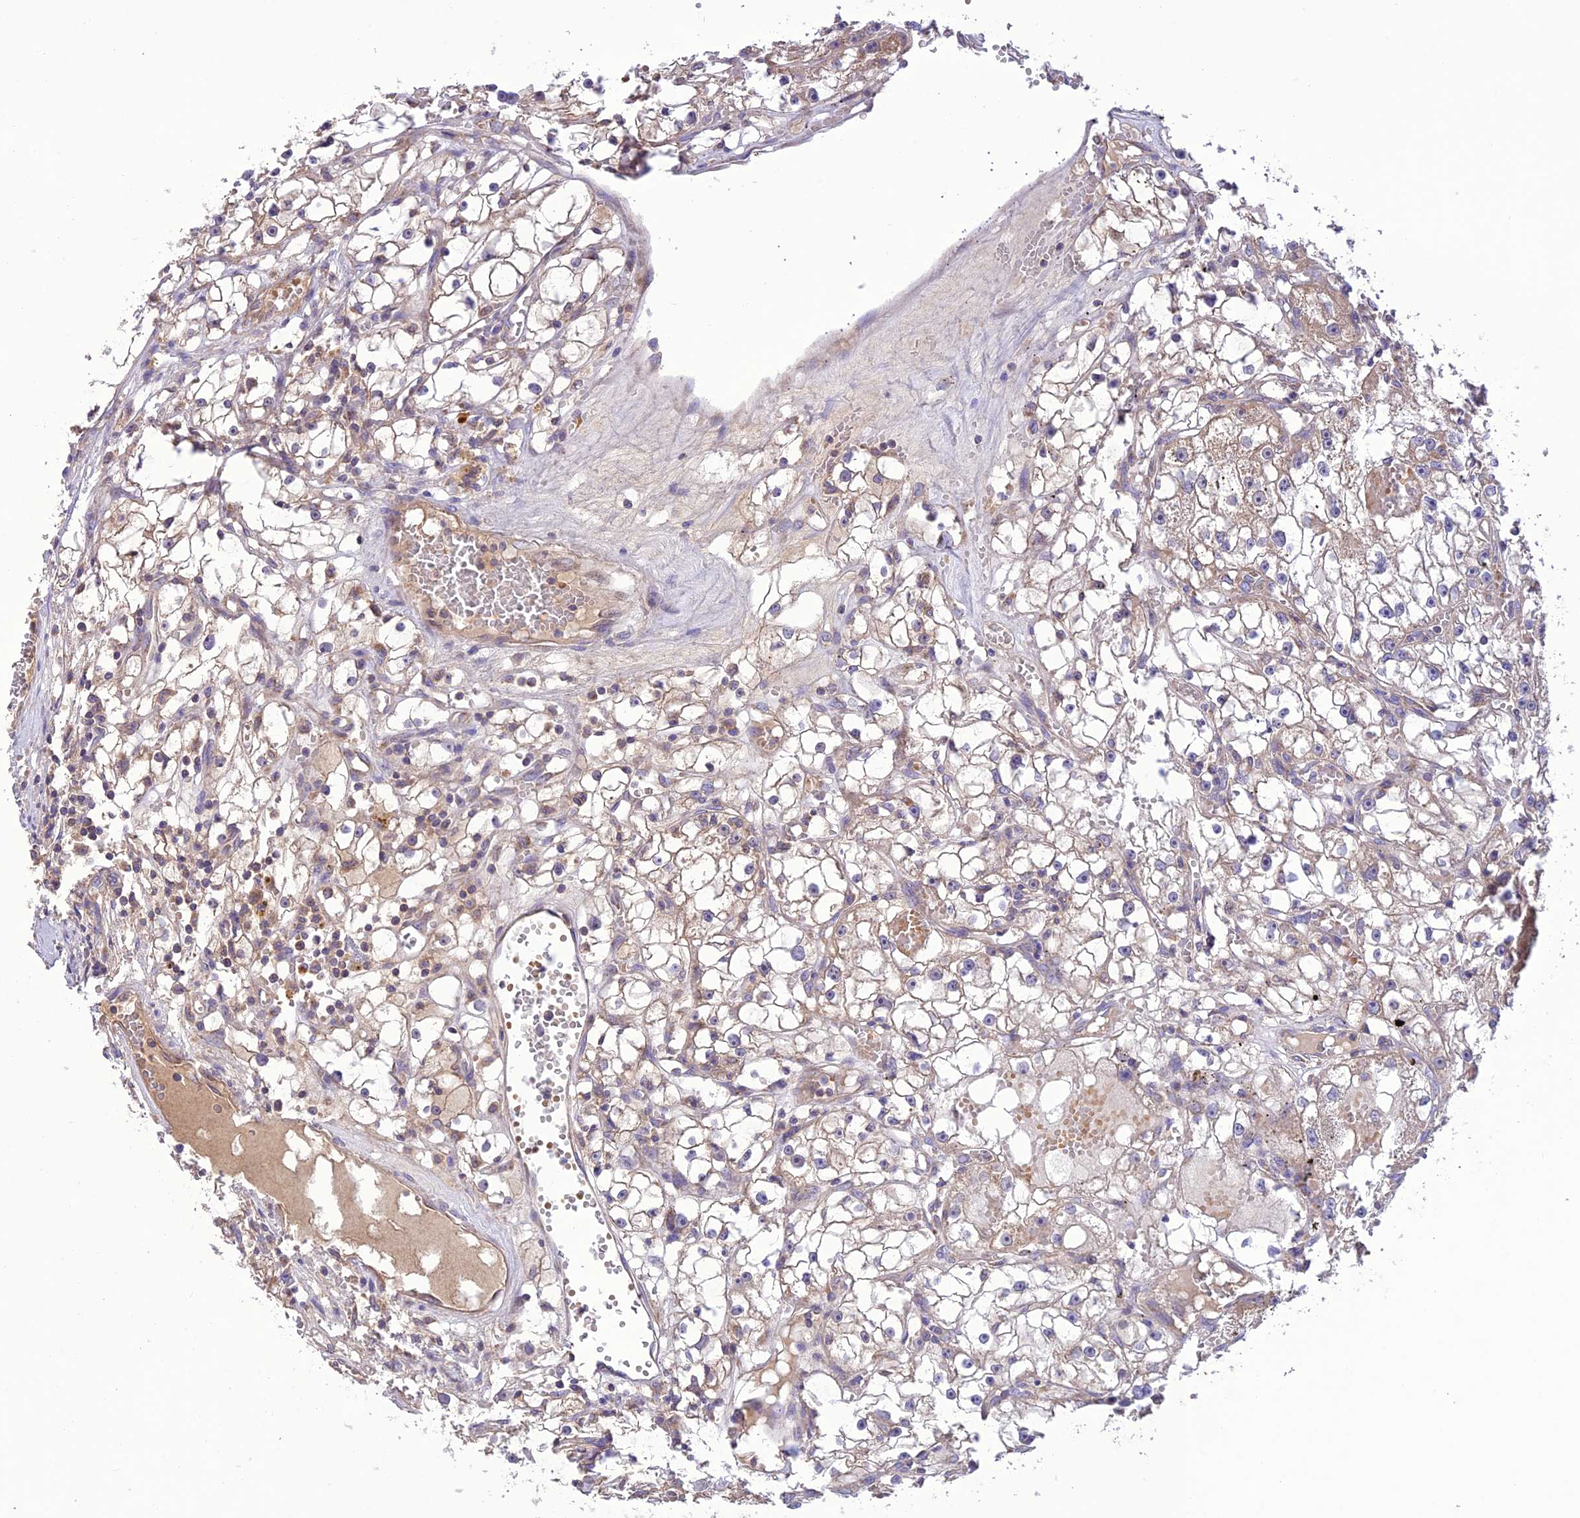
{"staining": {"intensity": "weak", "quantity": ">75%", "location": "cytoplasmic/membranous"}, "tissue": "renal cancer", "cell_type": "Tumor cells", "image_type": "cancer", "snomed": [{"axis": "morphology", "description": "Adenocarcinoma, NOS"}, {"axis": "topography", "description": "Kidney"}], "caption": "Immunohistochemistry (DAB) staining of human renal cancer (adenocarcinoma) shows weak cytoplasmic/membranous protein staining in approximately >75% of tumor cells.", "gene": "NDUFAF1", "patient": {"sex": "male", "age": 56}}